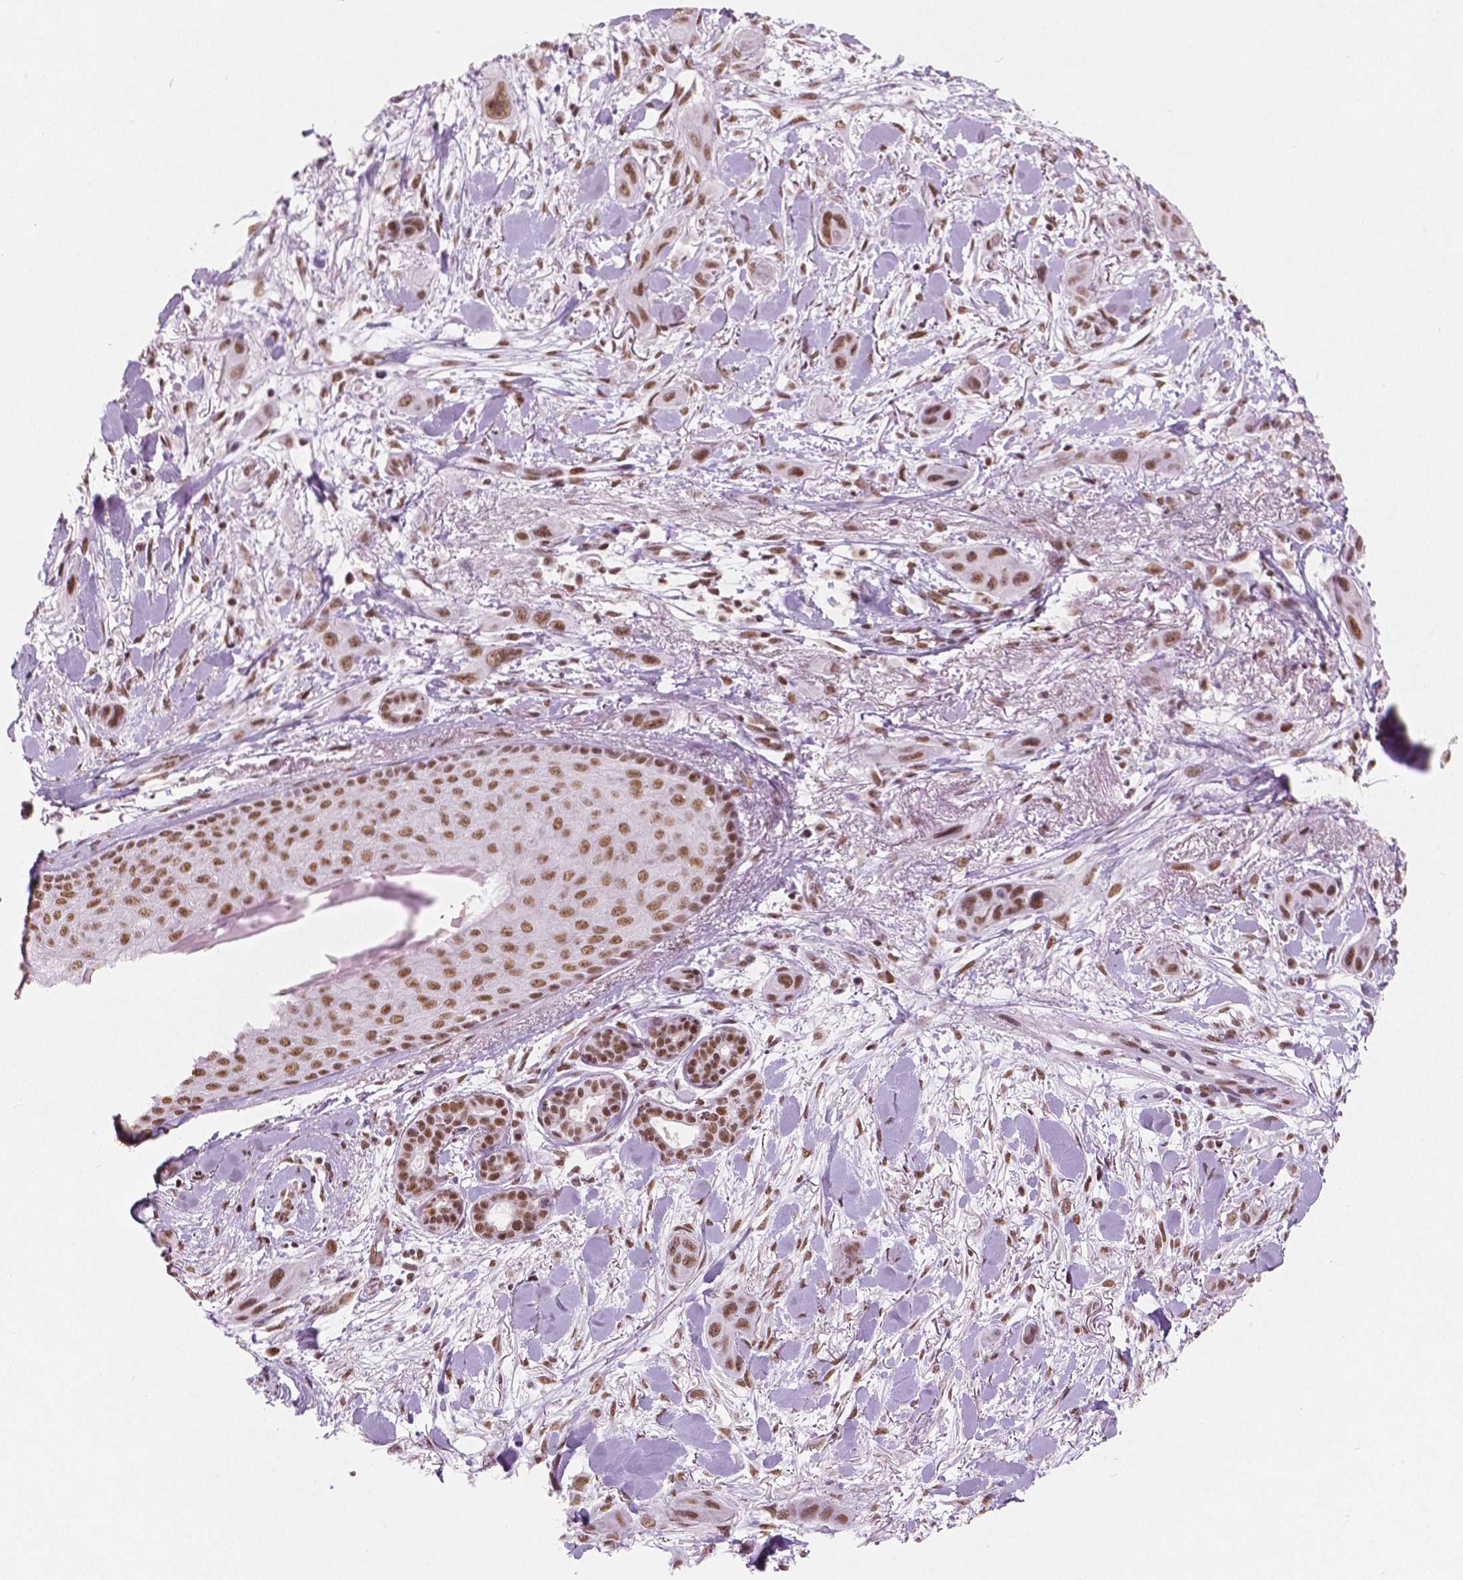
{"staining": {"intensity": "moderate", "quantity": ">75%", "location": "nuclear"}, "tissue": "skin cancer", "cell_type": "Tumor cells", "image_type": "cancer", "snomed": [{"axis": "morphology", "description": "Squamous cell carcinoma, NOS"}, {"axis": "topography", "description": "Skin"}], "caption": "Approximately >75% of tumor cells in human skin squamous cell carcinoma exhibit moderate nuclear protein positivity as visualized by brown immunohistochemical staining.", "gene": "BRD4", "patient": {"sex": "male", "age": 79}}